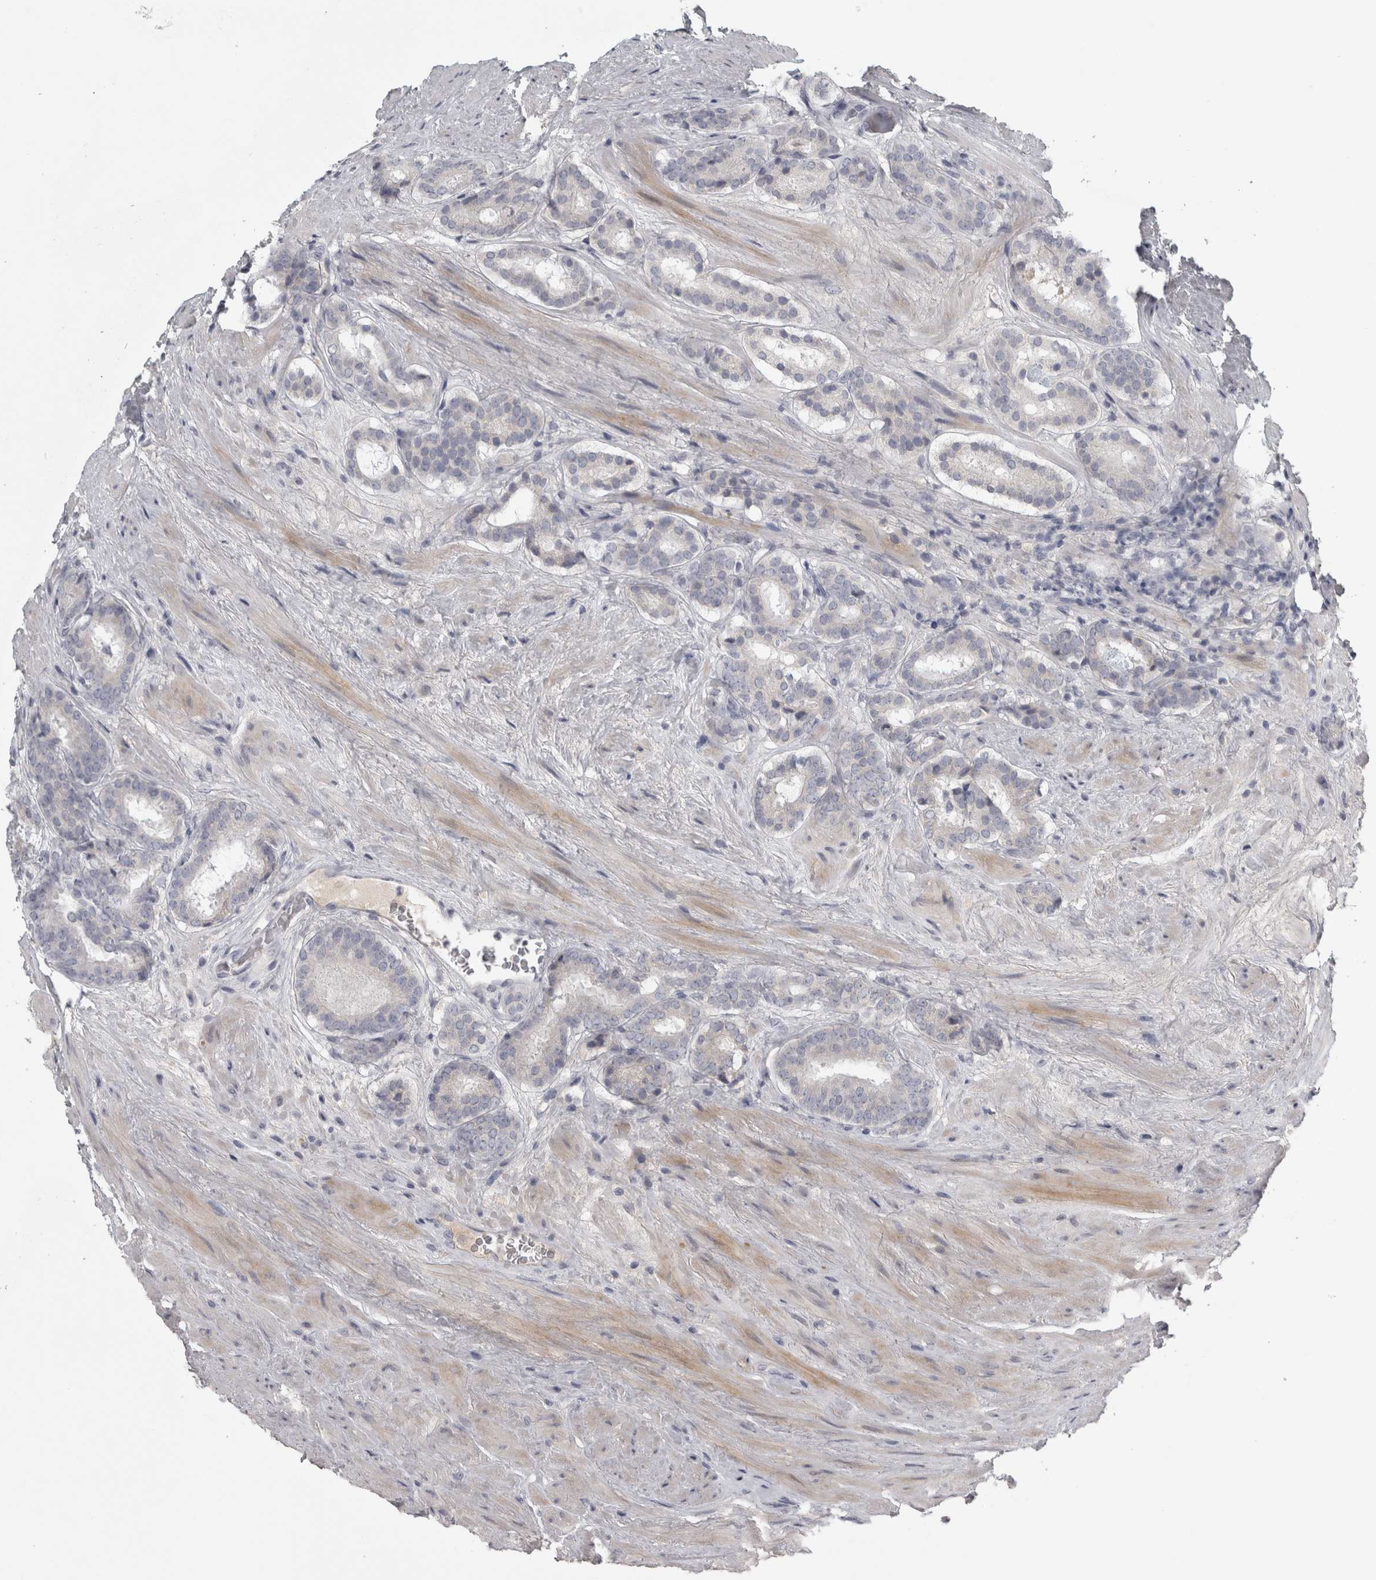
{"staining": {"intensity": "negative", "quantity": "none", "location": "none"}, "tissue": "prostate cancer", "cell_type": "Tumor cells", "image_type": "cancer", "snomed": [{"axis": "morphology", "description": "Adenocarcinoma, Low grade"}, {"axis": "topography", "description": "Prostate"}], "caption": "This is a histopathology image of immunohistochemistry (IHC) staining of low-grade adenocarcinoma (prostate), which shows no staining in tumor cells. Nuclei are stained in blue.", "gene": "ENPP7", "patient": {"sex": "male", "age": 69}}